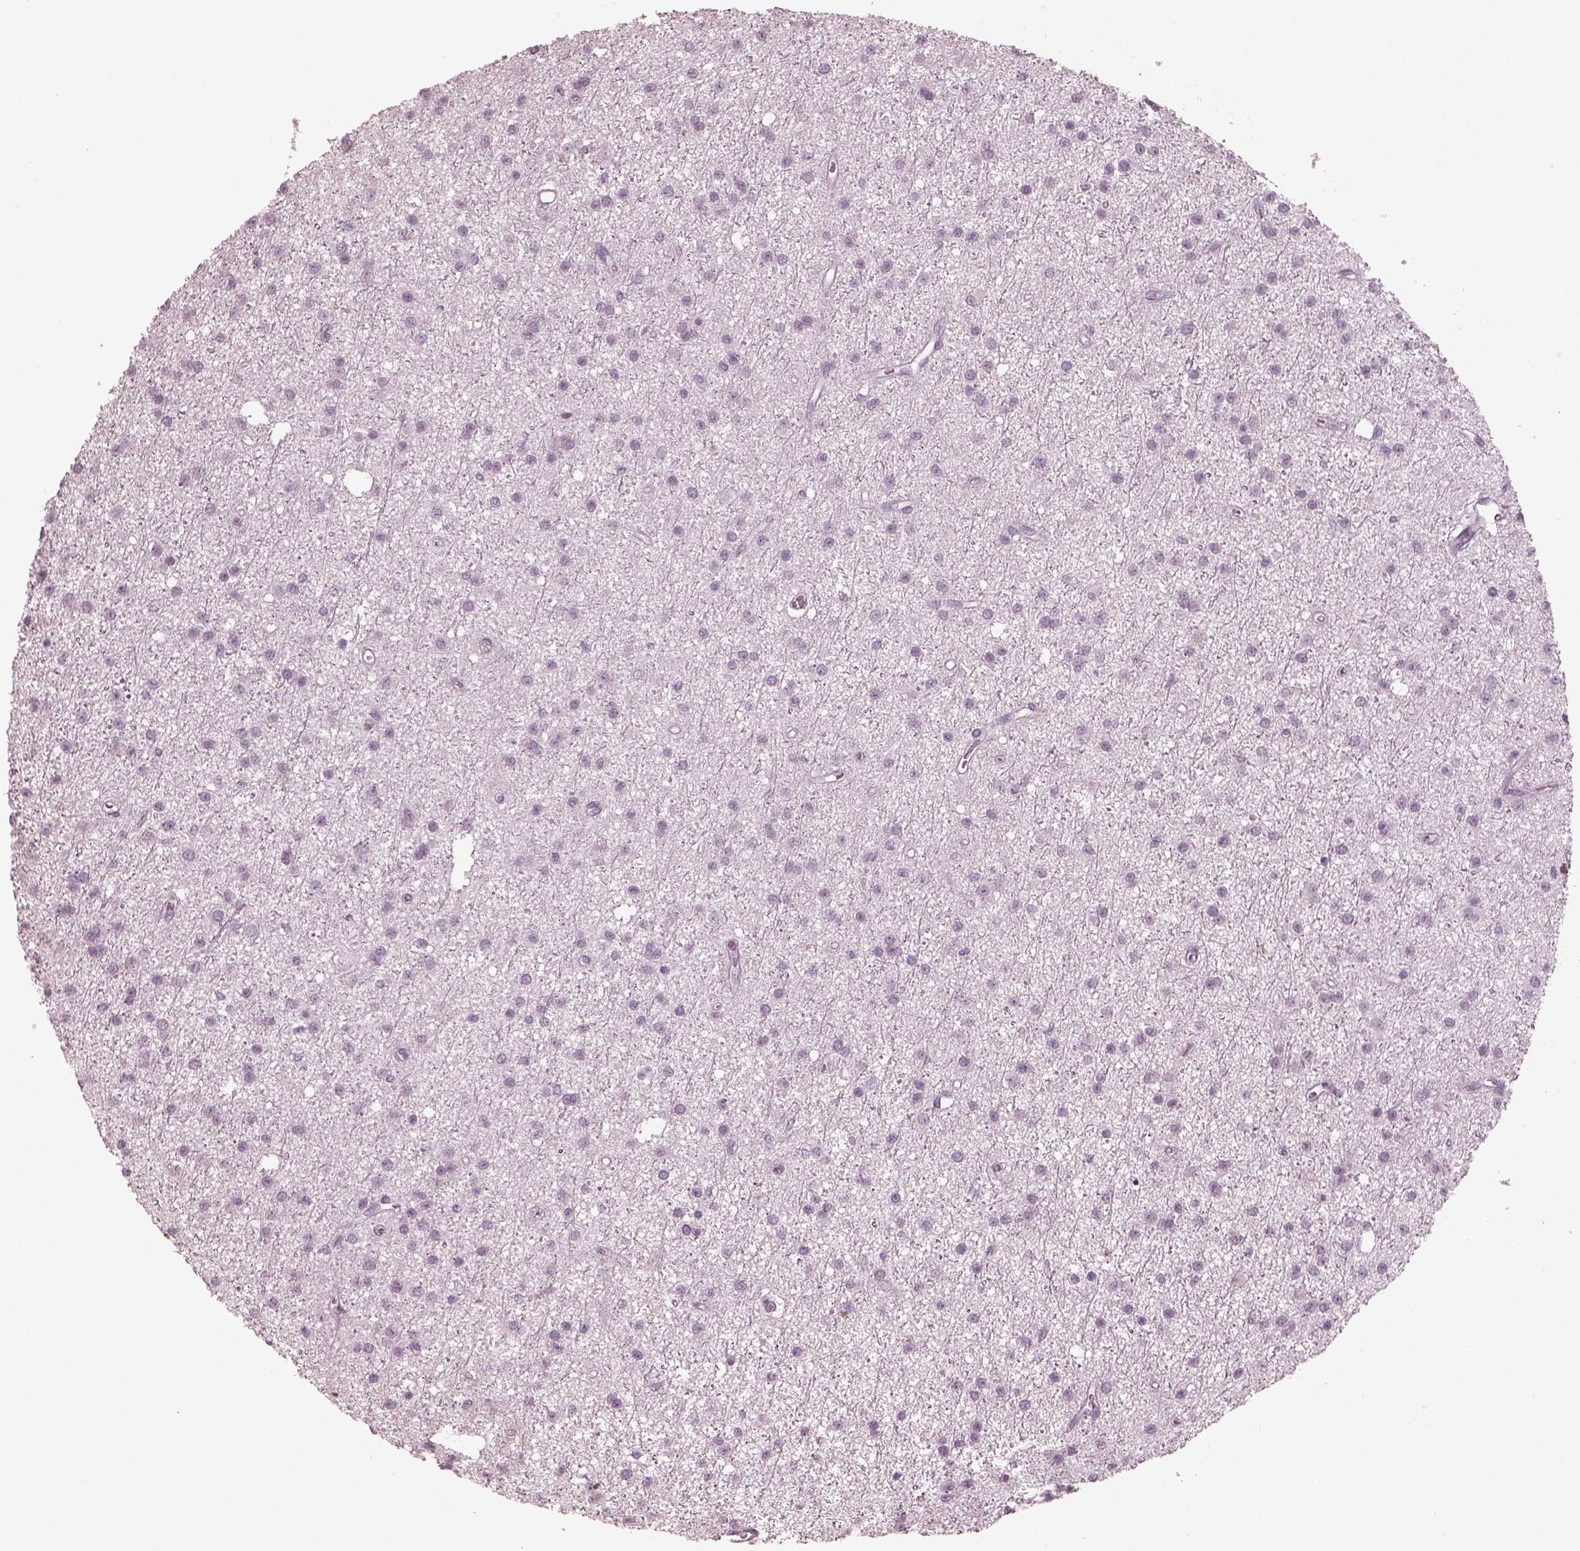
{"staining": {"intensity": "negative", "quantity": "none", "location": "none"}, "tissue": "glioma", "cell_type": "Tumor cells", "image_type": "cancer", "snomed": [{"axis": "morphology", "description": "Glioma, malignant, Low grade"}, {"axis": "topography", "description": "Brain"}], "caption": "Glioma was stained to show a protein in brown. There is no significant staining in tumor cells. Nuclei are stained in blue.", "gene": "C2orf81", "patient": {"sex": "male", "age": 27}}